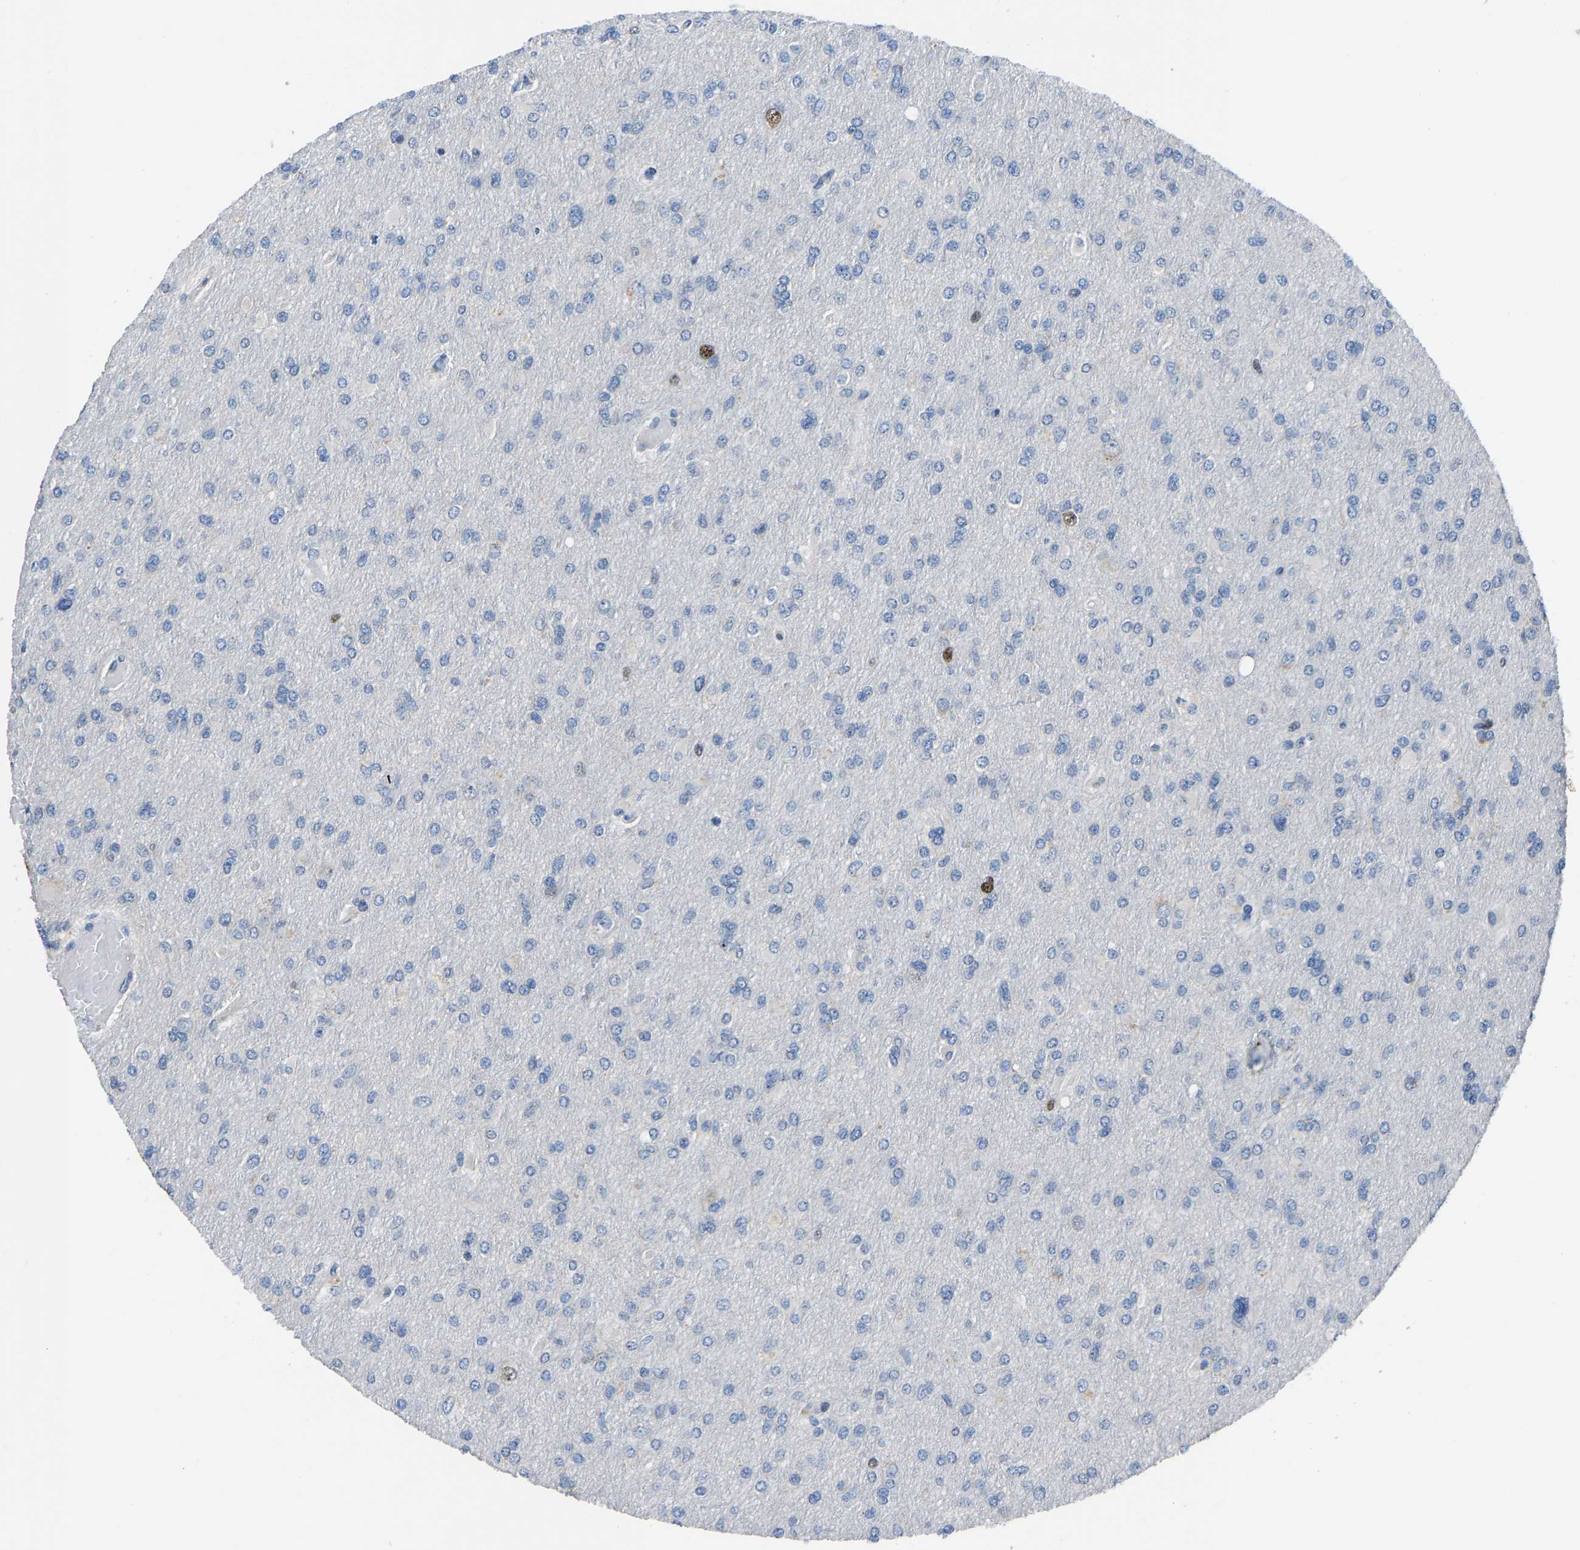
{"staining": {"intensity": "negative", "quantity": "none", "location": "none"}, "tissue": "glioma", "cell_type": "Tumor cells", "image_type": "cancer", "snomed": [{"axis": "morphology", "description": "Glioma, malignant, High grade"}, {"axis": "topography", "description": "Cerebral cortex"}], "caption": "Immunohistochemical staining of human glioma demonstrates no significant staining in tumor cells.", "gene": "EGR1", "patient": {"sex": "female", "age": 36}}